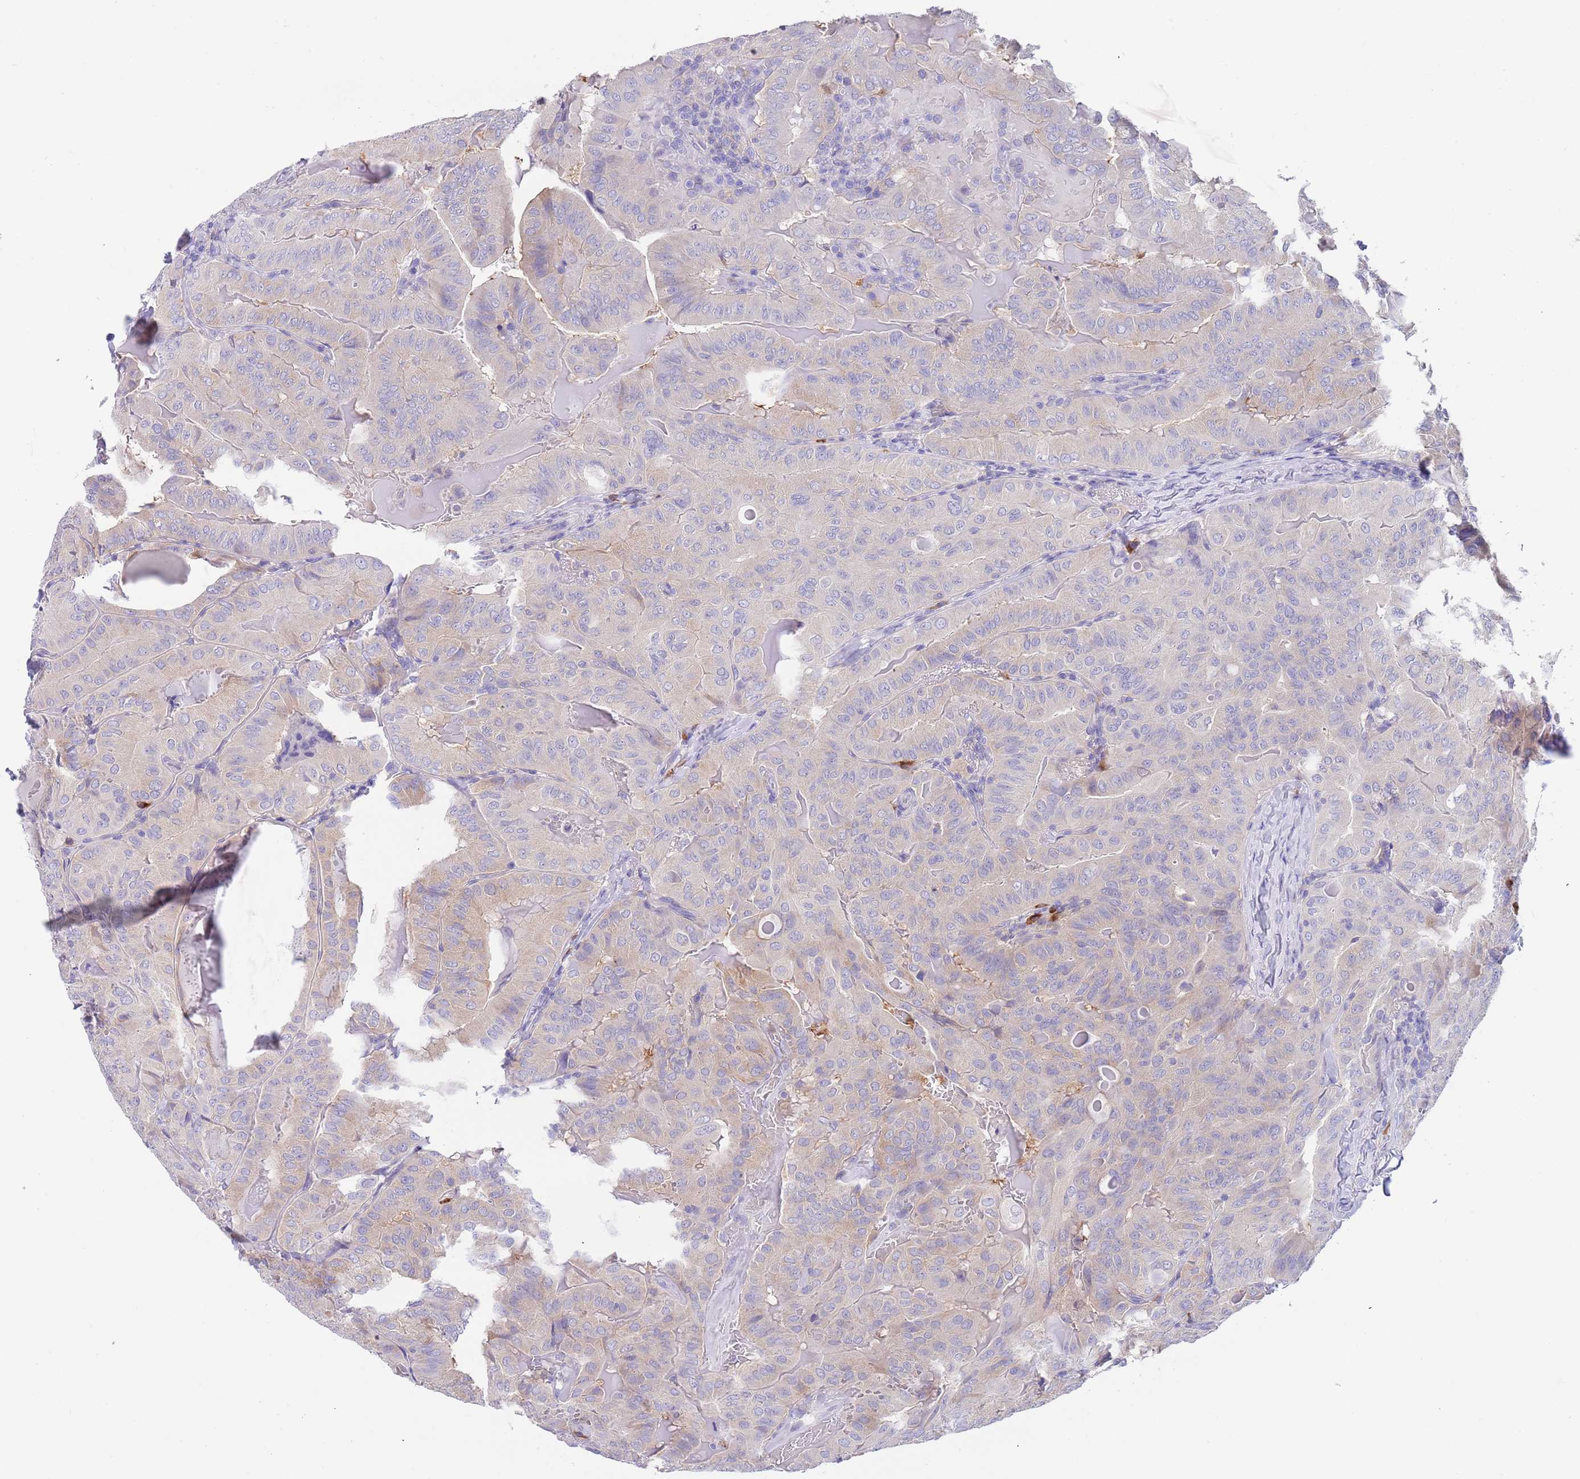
{"staining": {"intensity": "weak", "quantity": "<25%", "location": "cytoplasmic/membranous"}, "tissue": "thyroid cancer", "cell_type": "Tumor cells", "image_type": "cancer", "snomed": [{"axis": "morphology", "description": "Papillary adenocarcinoma, NOS"}, {"axis": "topography", "description": "Thyroid gland"}], "caption": "Immunohistochemistry (IHC) of human papillary adenocarcinoma (thyroid) exhibits no staining in tumor cells.", "gene": "TYW1", "patient": {"sex": "female", "age": 68}}